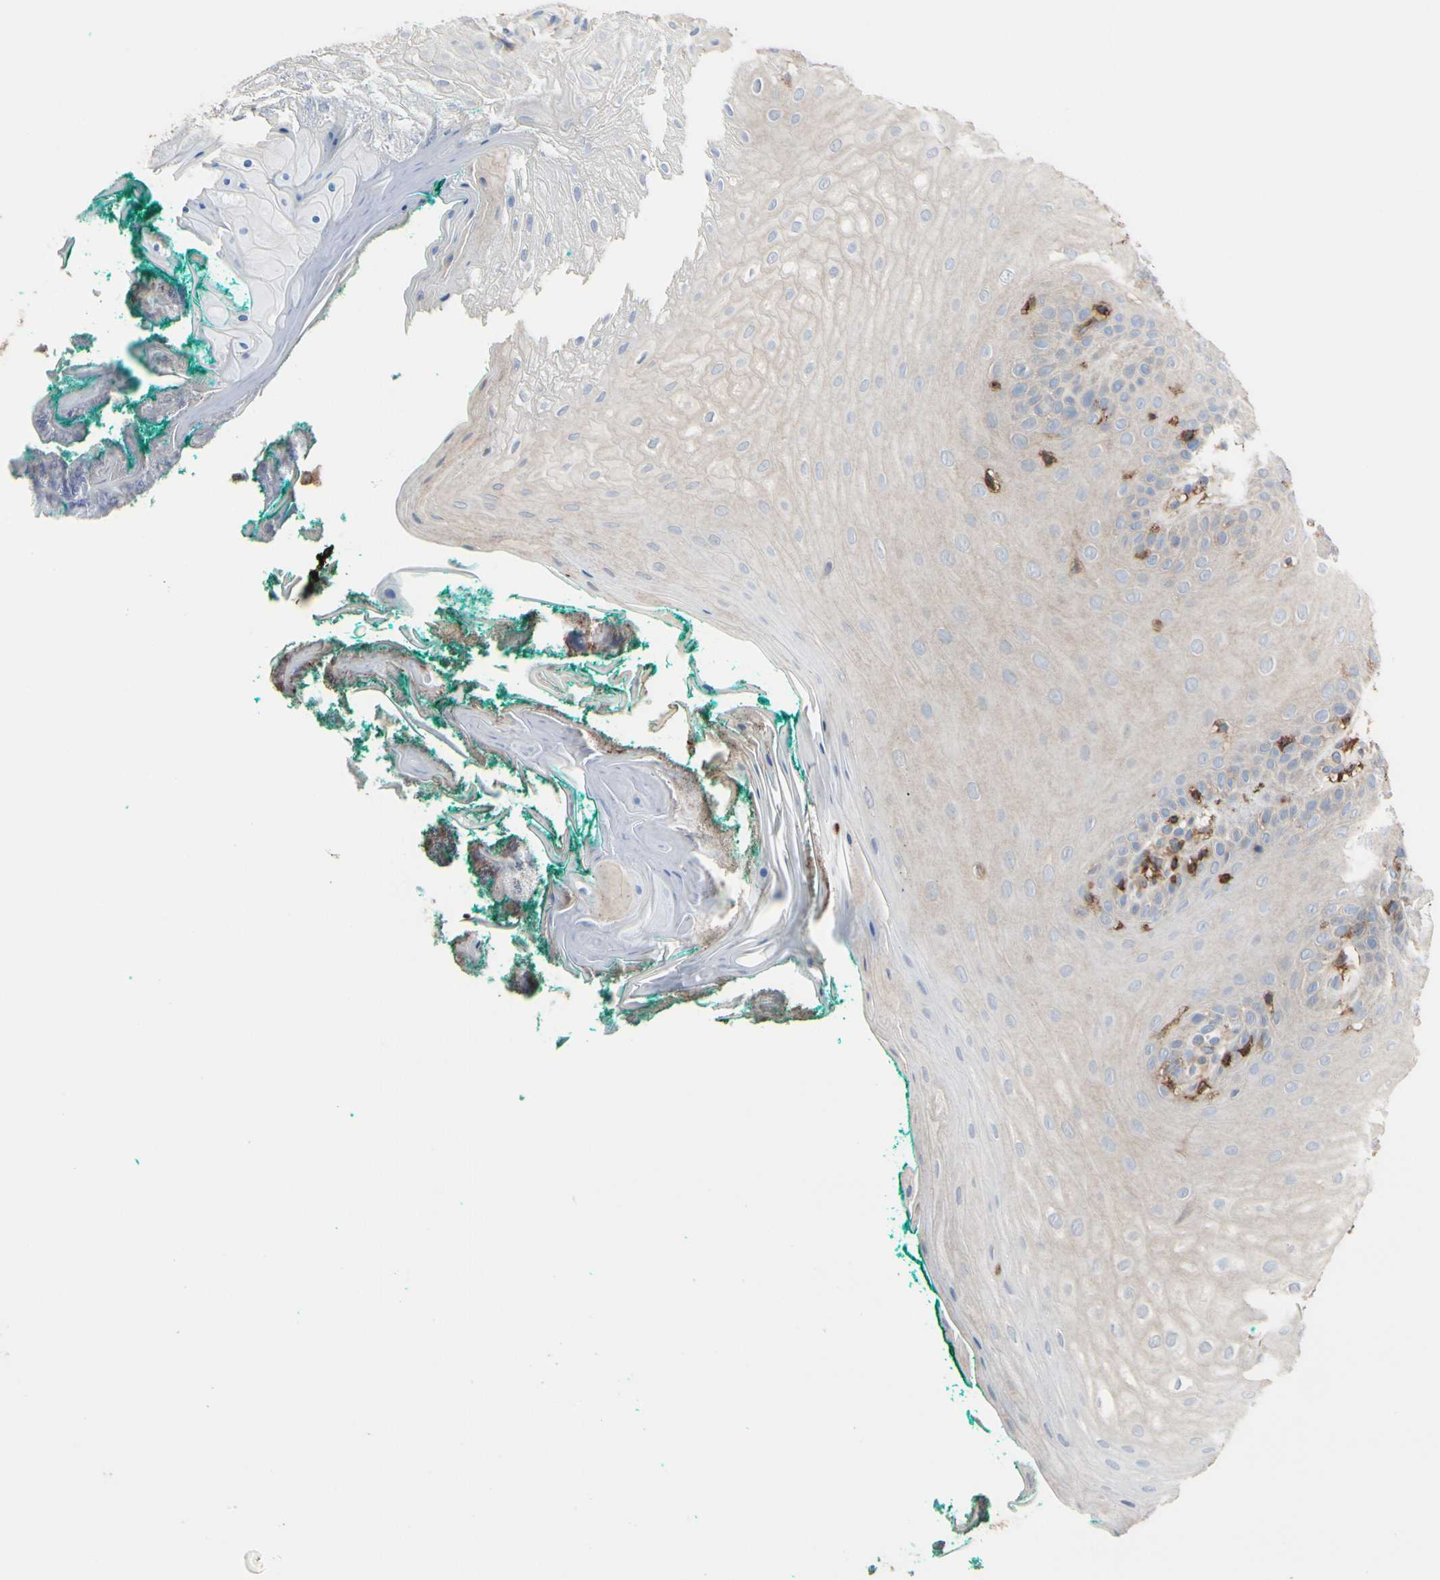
{"staining": {"intensity": "negative", "quantity": "none", "location": "none"}, "tissue": "oral mucosa", "cell_type": "Squamous epithelial cells", "image_type": "normal", "snomed": [{"axis": "morphology", "description": "Normal tissue, NOS"}, {"axis": "topography", "description": "Skeletal muscle"}, {"axis": "topography", "description": "Oral tissue"}], "caption": "The immunohistochemistry (IHC) micrograph has no significant expression in squamous epithelial cells of oral mucosa. (IHC, brightfield microscopy, high magnification).", "gene": "ANXA6", "patient": {"sex": "male", "age": 58}}